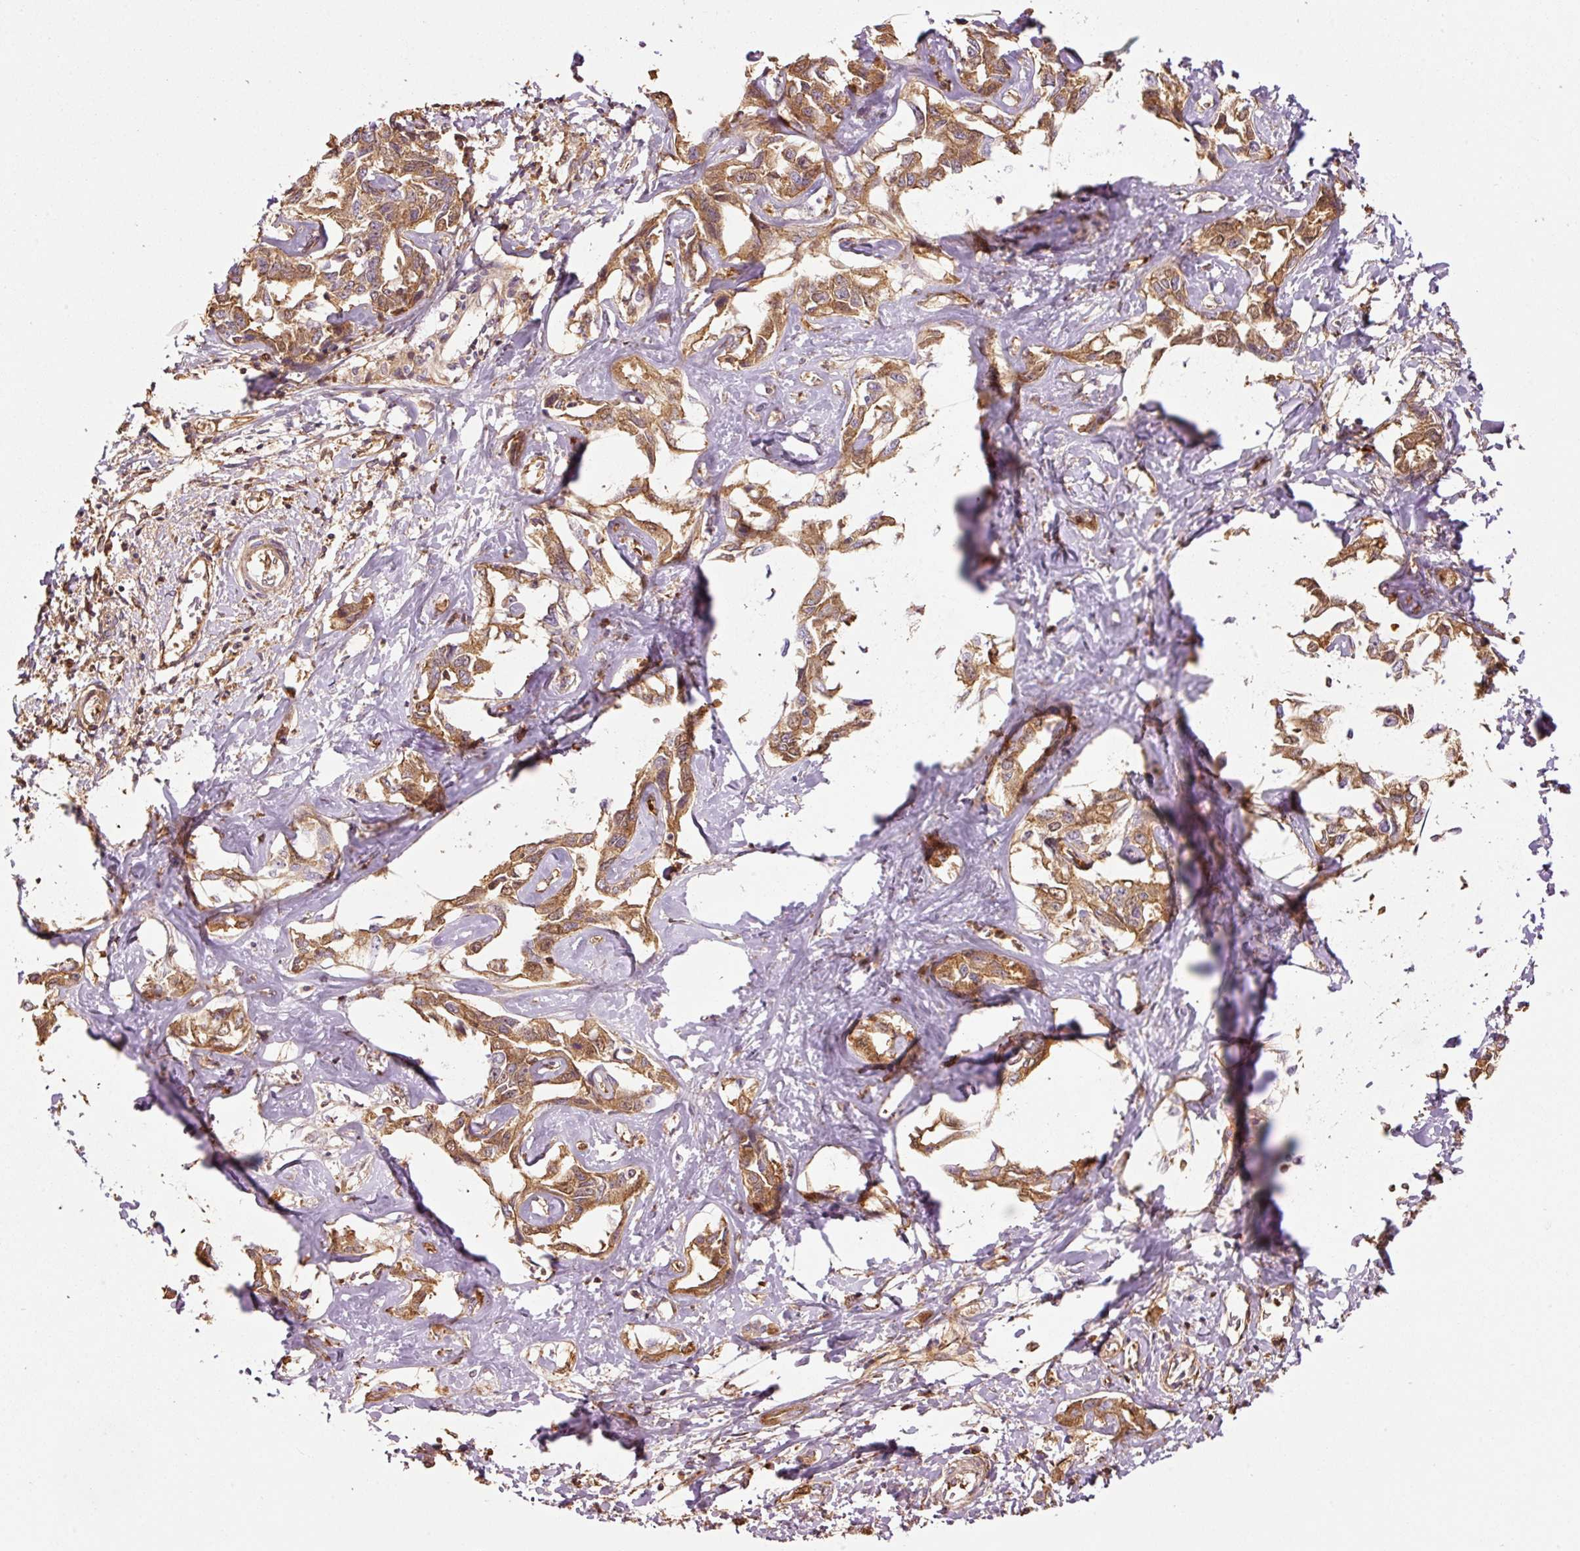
{"staining": {"intensity": "moderate", "quantity": ">75%", "location": "cytoplasmic/membranous"}, "tissue": "liver cancer", "cell_type": "Tumor cells", "image_type": "cancer", "snomed": [{"axis": "morphology", "description": "Cholangiocarcinoma"}, {"axis": "topography", "description": "Liver"}], "caption": "Human liver cancer stained with a protein marker exhibits moderate staining in tumor cells.", "gene": "NID2", "patient": {"sex": "male", "age": 59}}